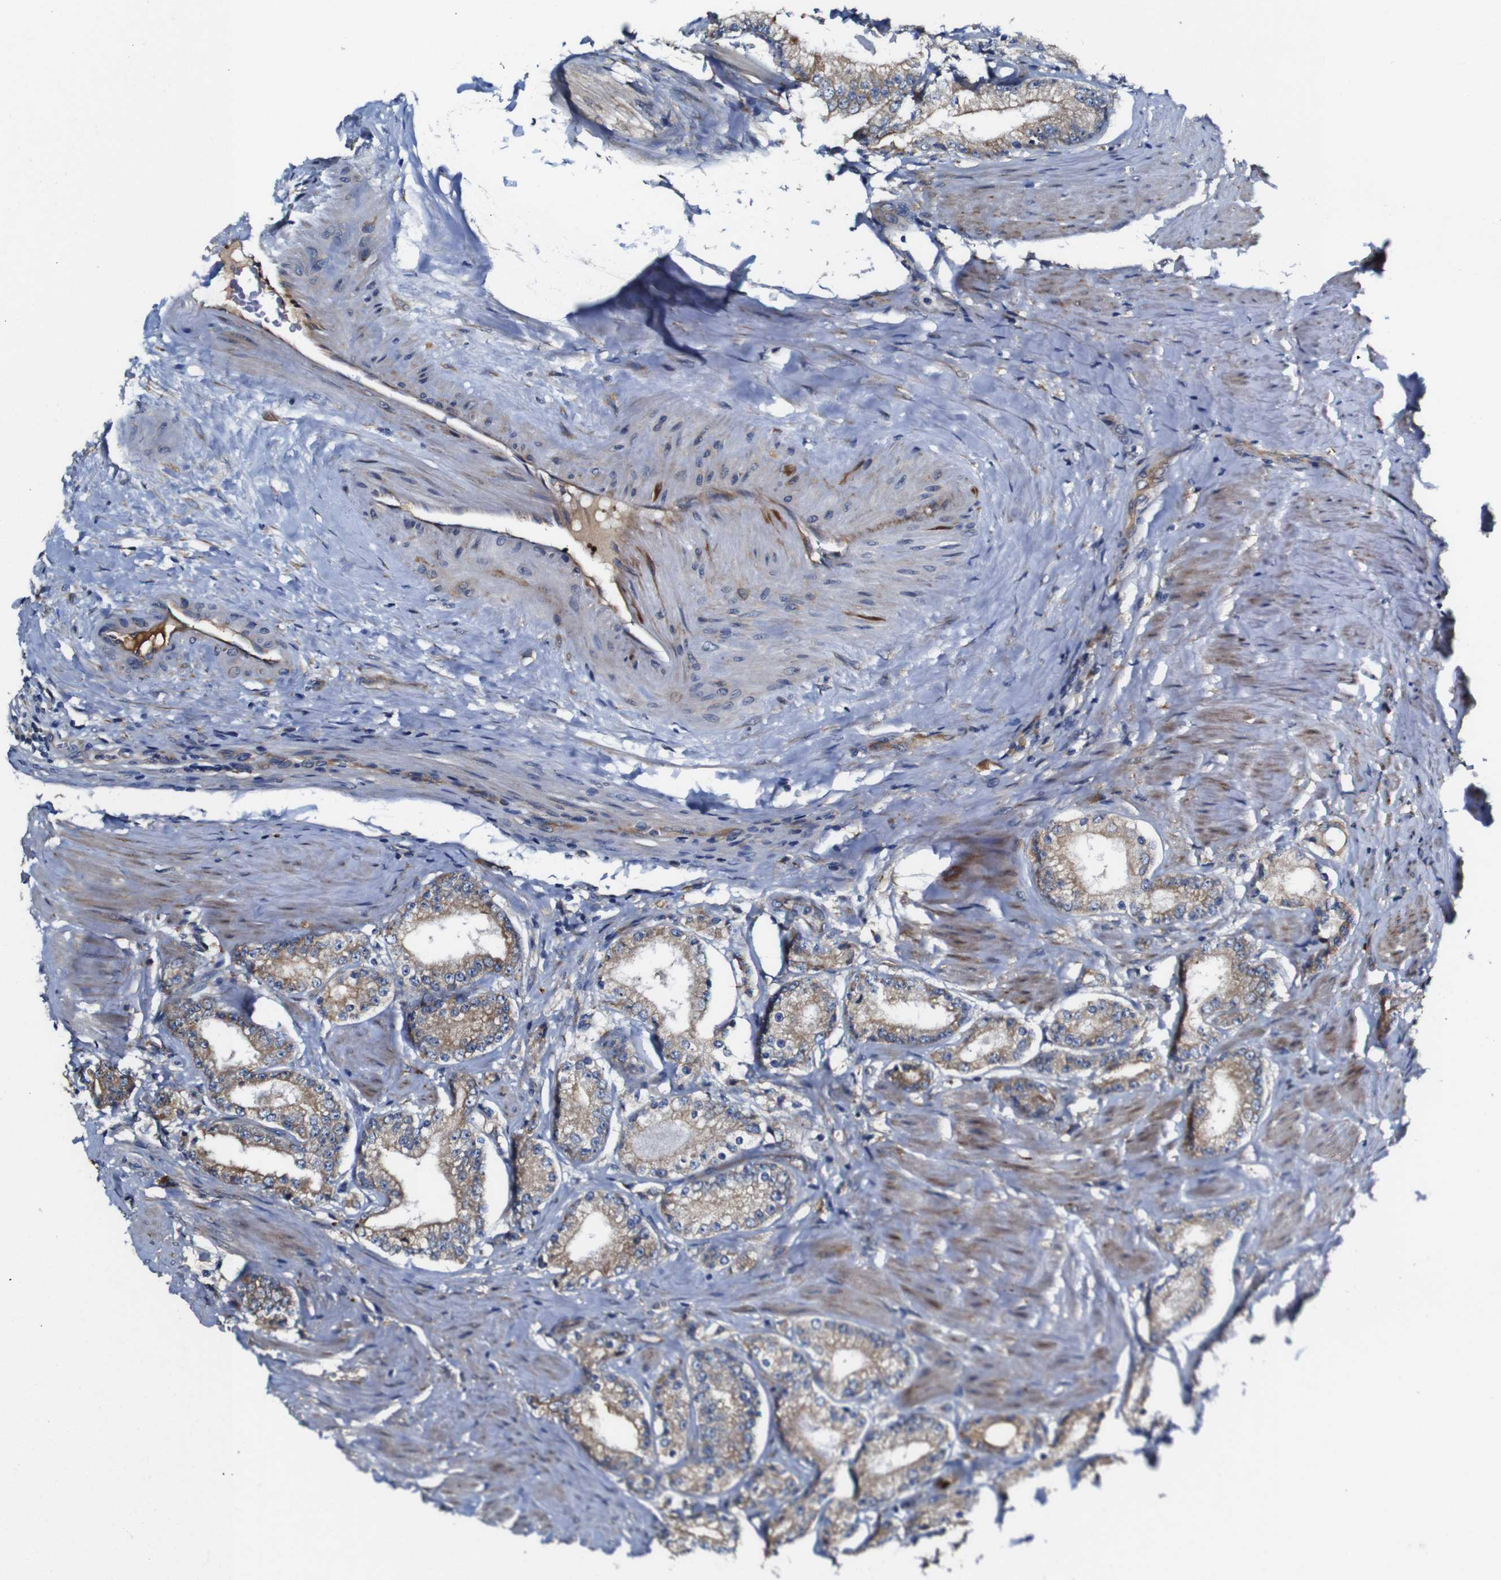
{"staining": {"intensity": "weak", "quantity": ">75%", "location": "cytoplasmic/membranous"}, "tissue": "prostate cancer", "cell_type": "Tumor cells", "image_type": "cancer", "snomed": [{"axis": "morphology", "description": "Adenocarcinoma, Low grade"}, {"axis": "topography", "description": "Prostate"}], "caption": "IHC micrograph of neoplastic tissue: human prostate cancer (adenocarcinoma (low-grade)) stained using immunohistochemistry exhibits low levels of weak protein expression localized specifically in the cytoplasmic/membranous of tumor cells, appearing as a cytoplasmic/membranous brown color.", "gene": "CLCC1", "patient": {"sex": "male", "age": 63}}